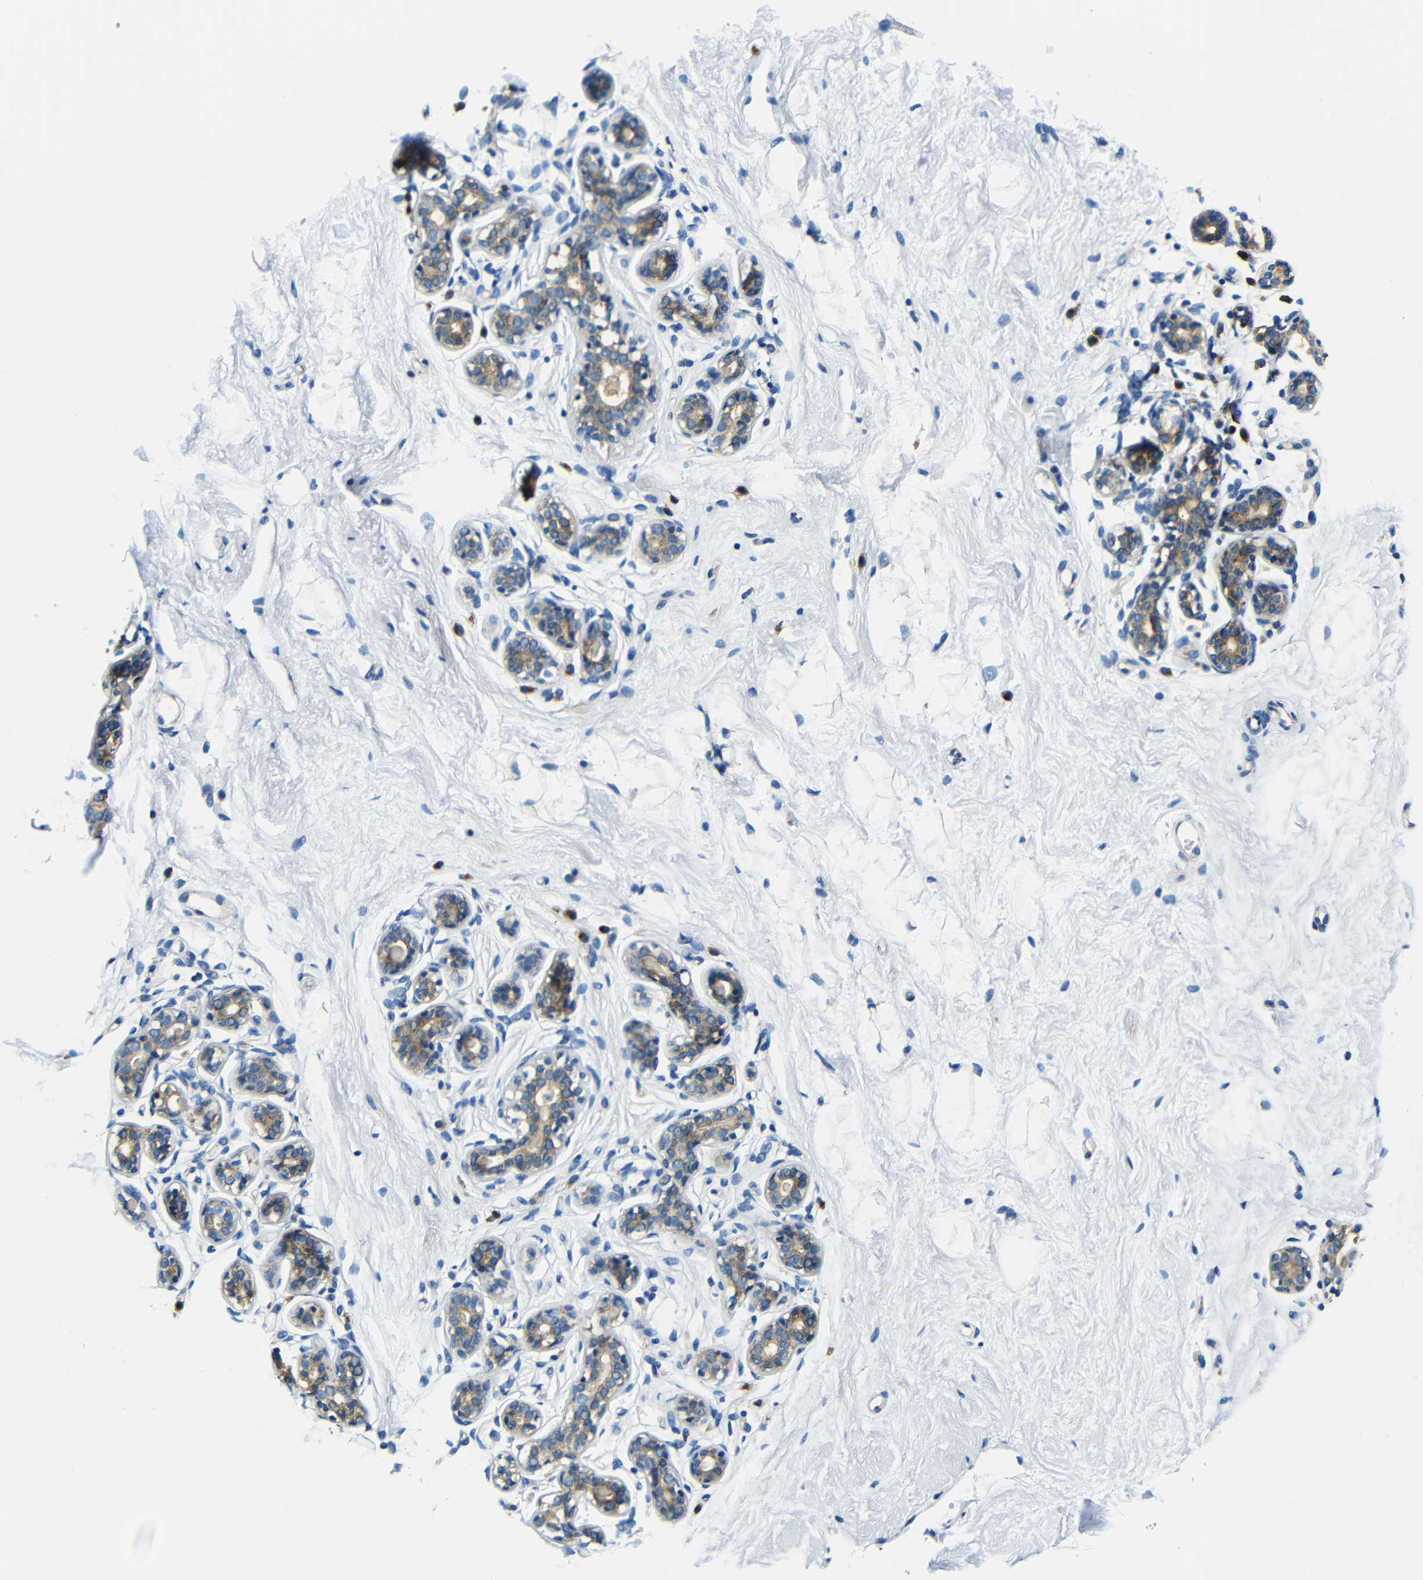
{"staining": {"intensity": "negative", "quantity": "none", "location": "none"}, "tissue": "breast", "cell_type": "Adipocytes", "image_type": "normal", "snomed": [{"axis": "morphology", "description": "Normal tissue, NOS"}, {"axis": "topography", "description": "Breast"}], "caption": "The IHC histopathology image has no significant staining in adipocytes of breast.", "gene": "USO1", "patient": {"sex": "female", "age": 23}}